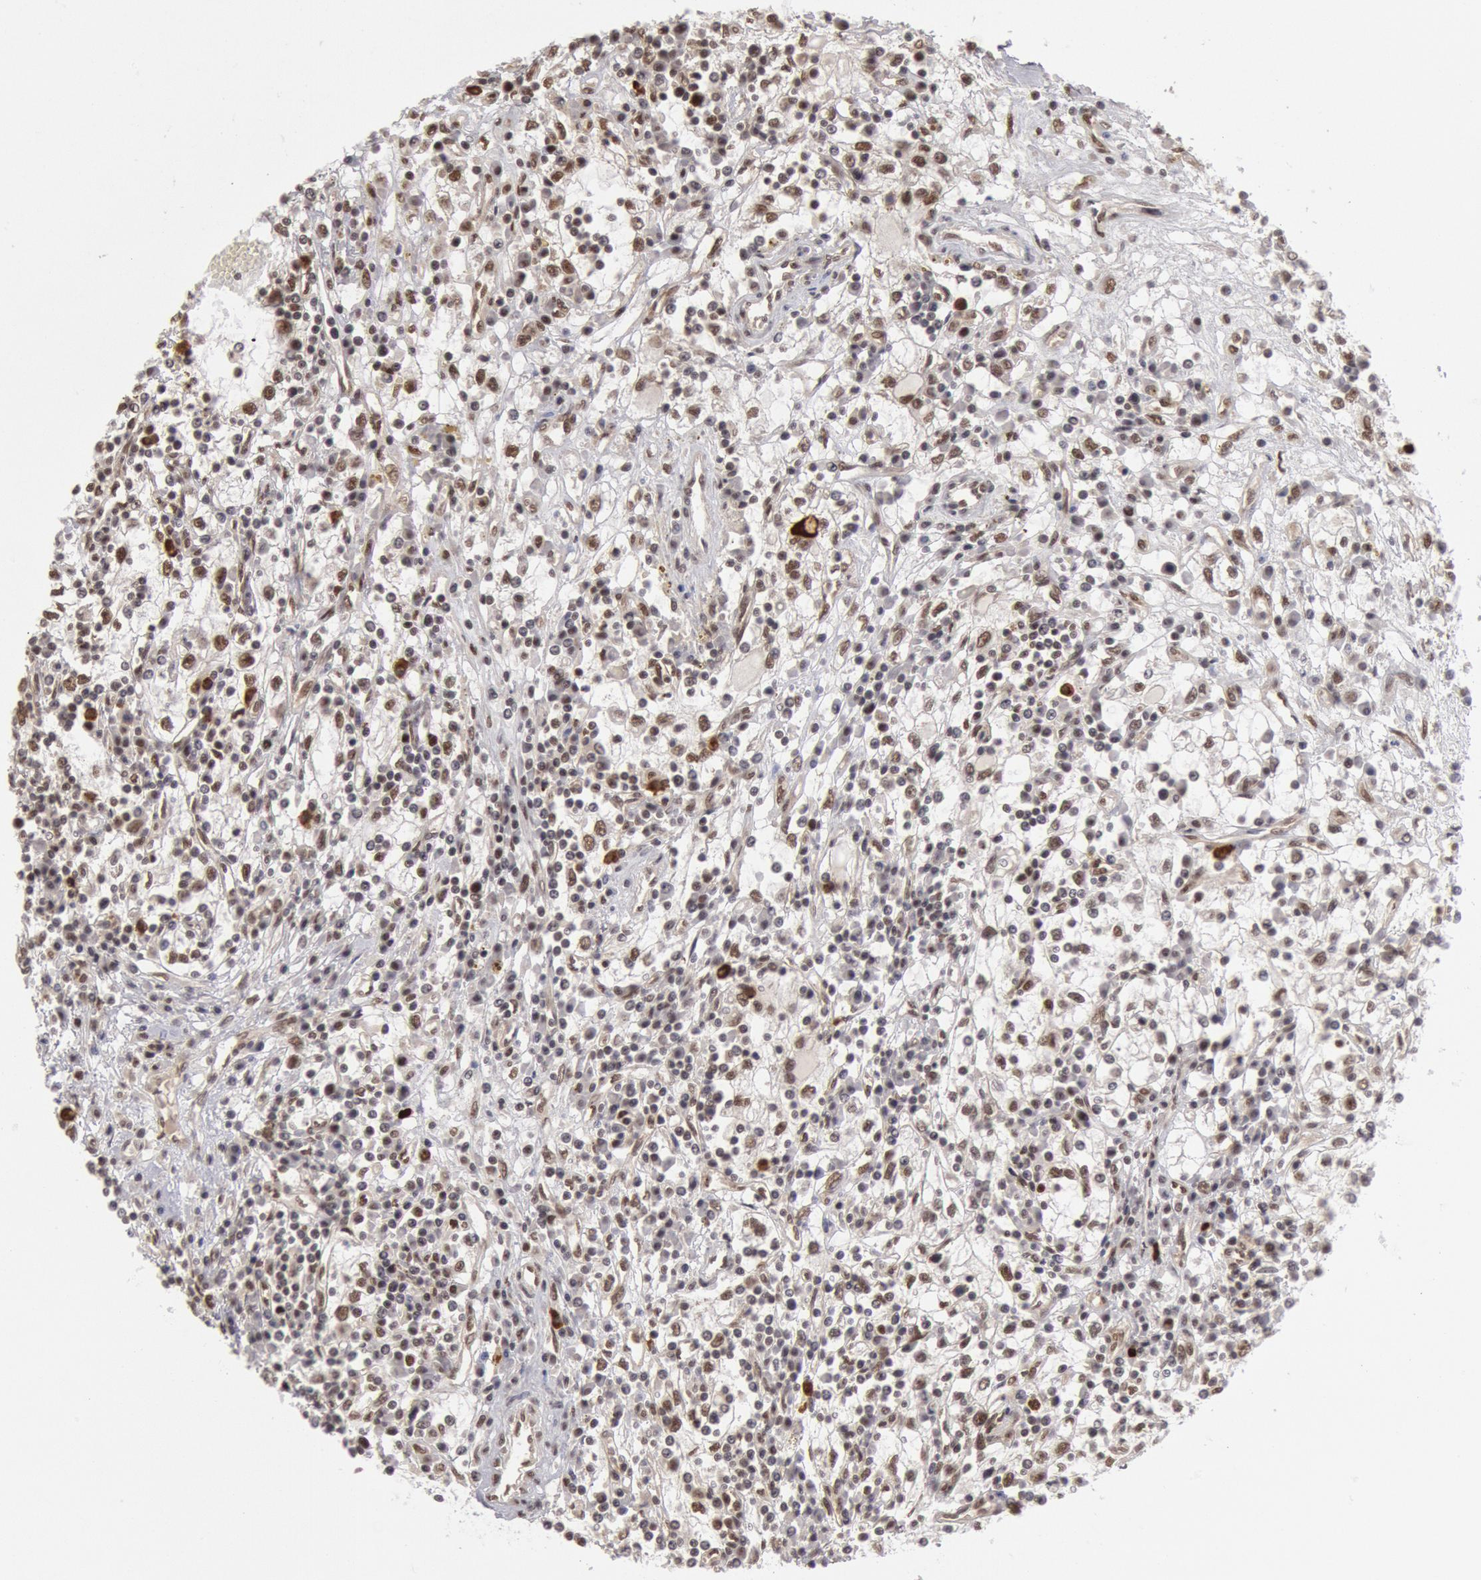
{"staining": {"intensity": "moderate", "quantity": "25%-75%", "location": "nuclear"}, "tissue": "renal cancer", "cell_type": "Tumor cells", "image_type": "cancer", "snomed": [{"axis": "morphology", "description": "Adenocarcinoma, NOS"}, {"axis": "topography", "description": "Kidney"}], "caption": "Immunohistochemical staining of human adenocarcinoma (renal) exhibits moderate nuclear protein positivity in about 25%-75% of tumor cells.", "gene": "PPP4R3B", "patient": {"sex": "male", "age": 82}}